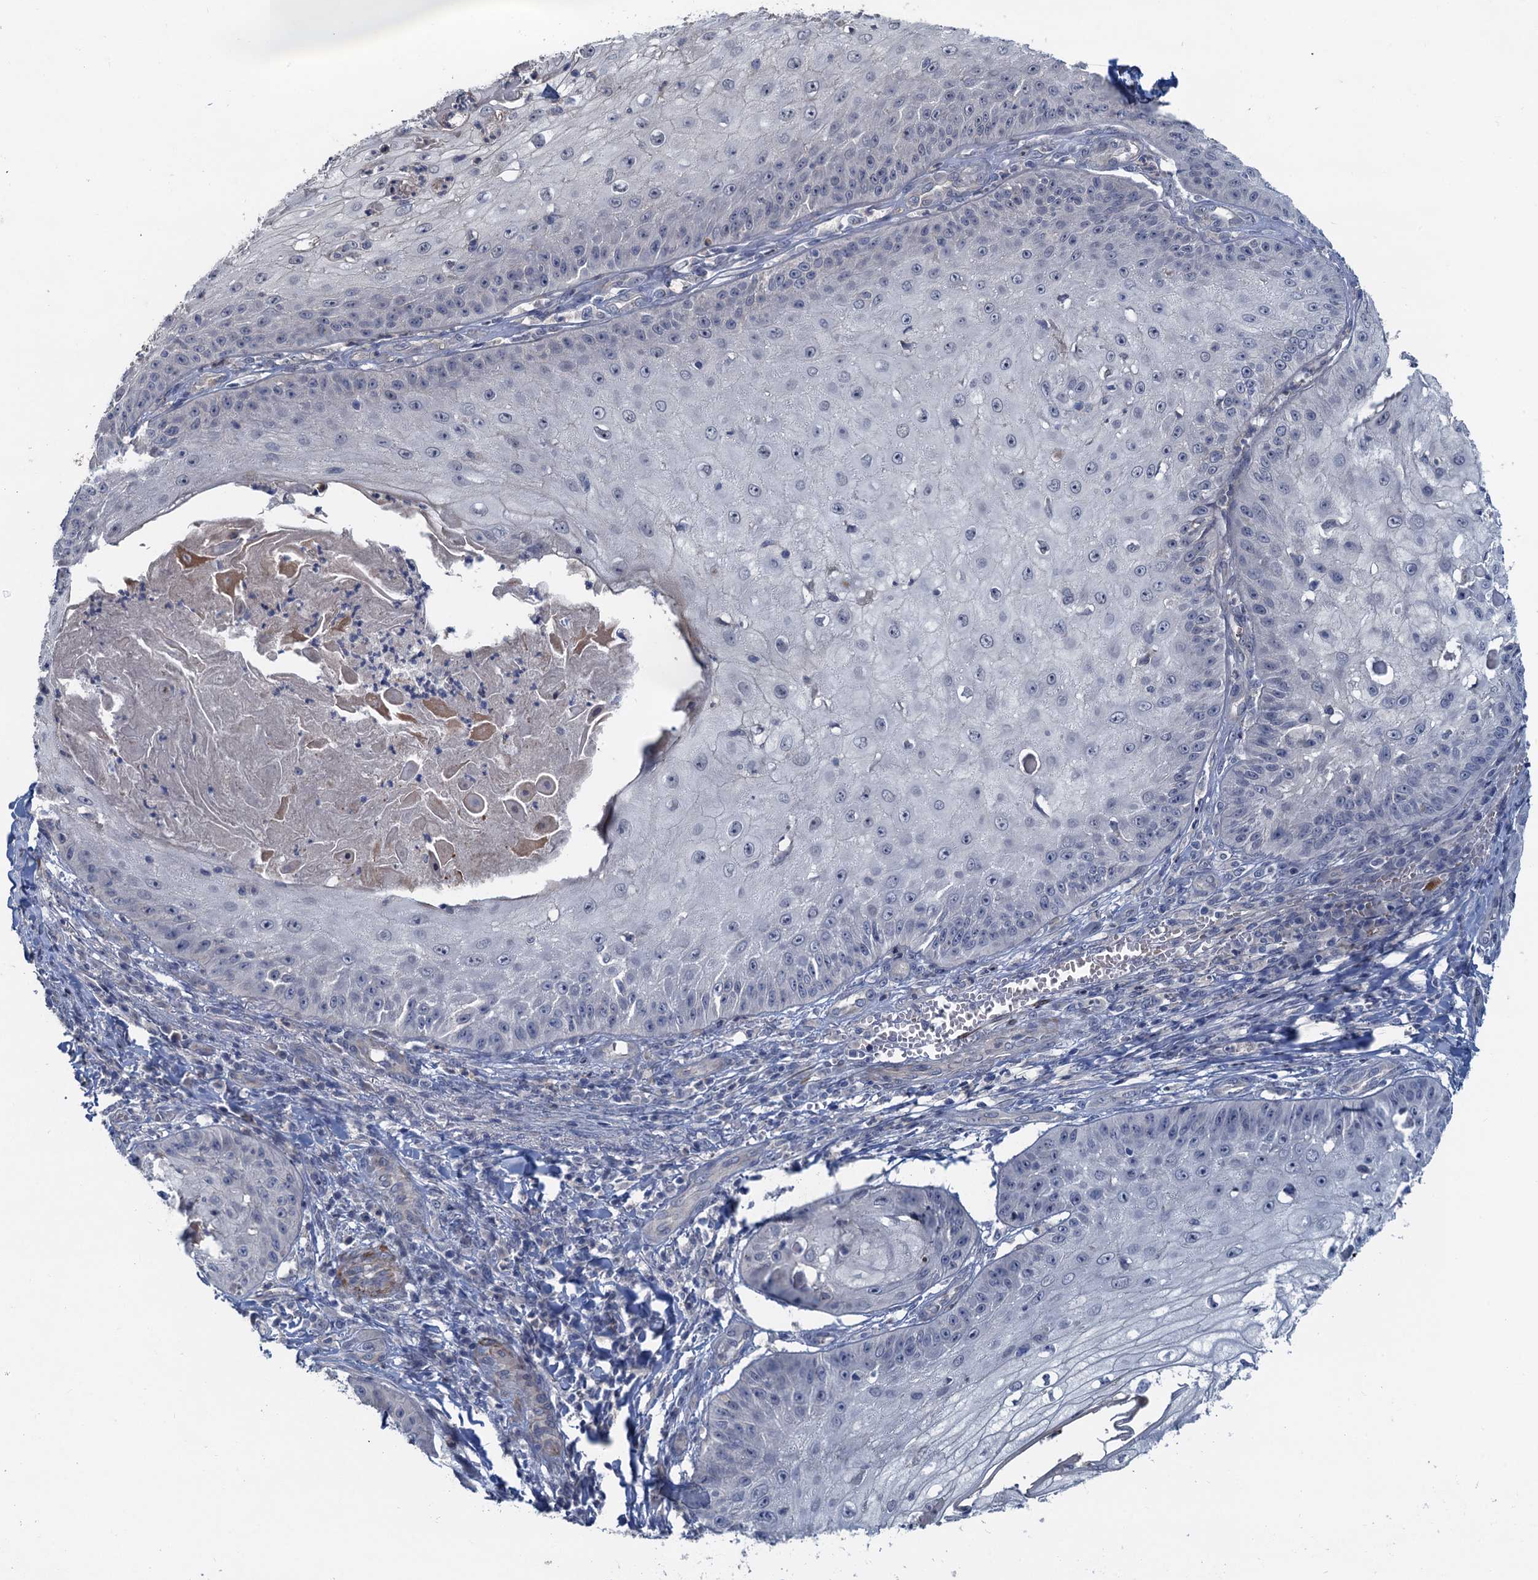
{"staining": {"intensity": "negative", "quantity": "none", "location": "none"}, "tissue": "skin cancer", "cell_type": "Tumor cells", "image_type": "cancer", "snomed": [{"axis": "morphology", "description": "Squamous cell carcinoma, NOS"}, {"axis": "topography", "description": "Skin"}], "caption": "A micrograph of skin cancer stained for a protein shows no brown staining in tumor cells.", "gene": "MYO16", "patient": {"sex": "male", "age": 70}}